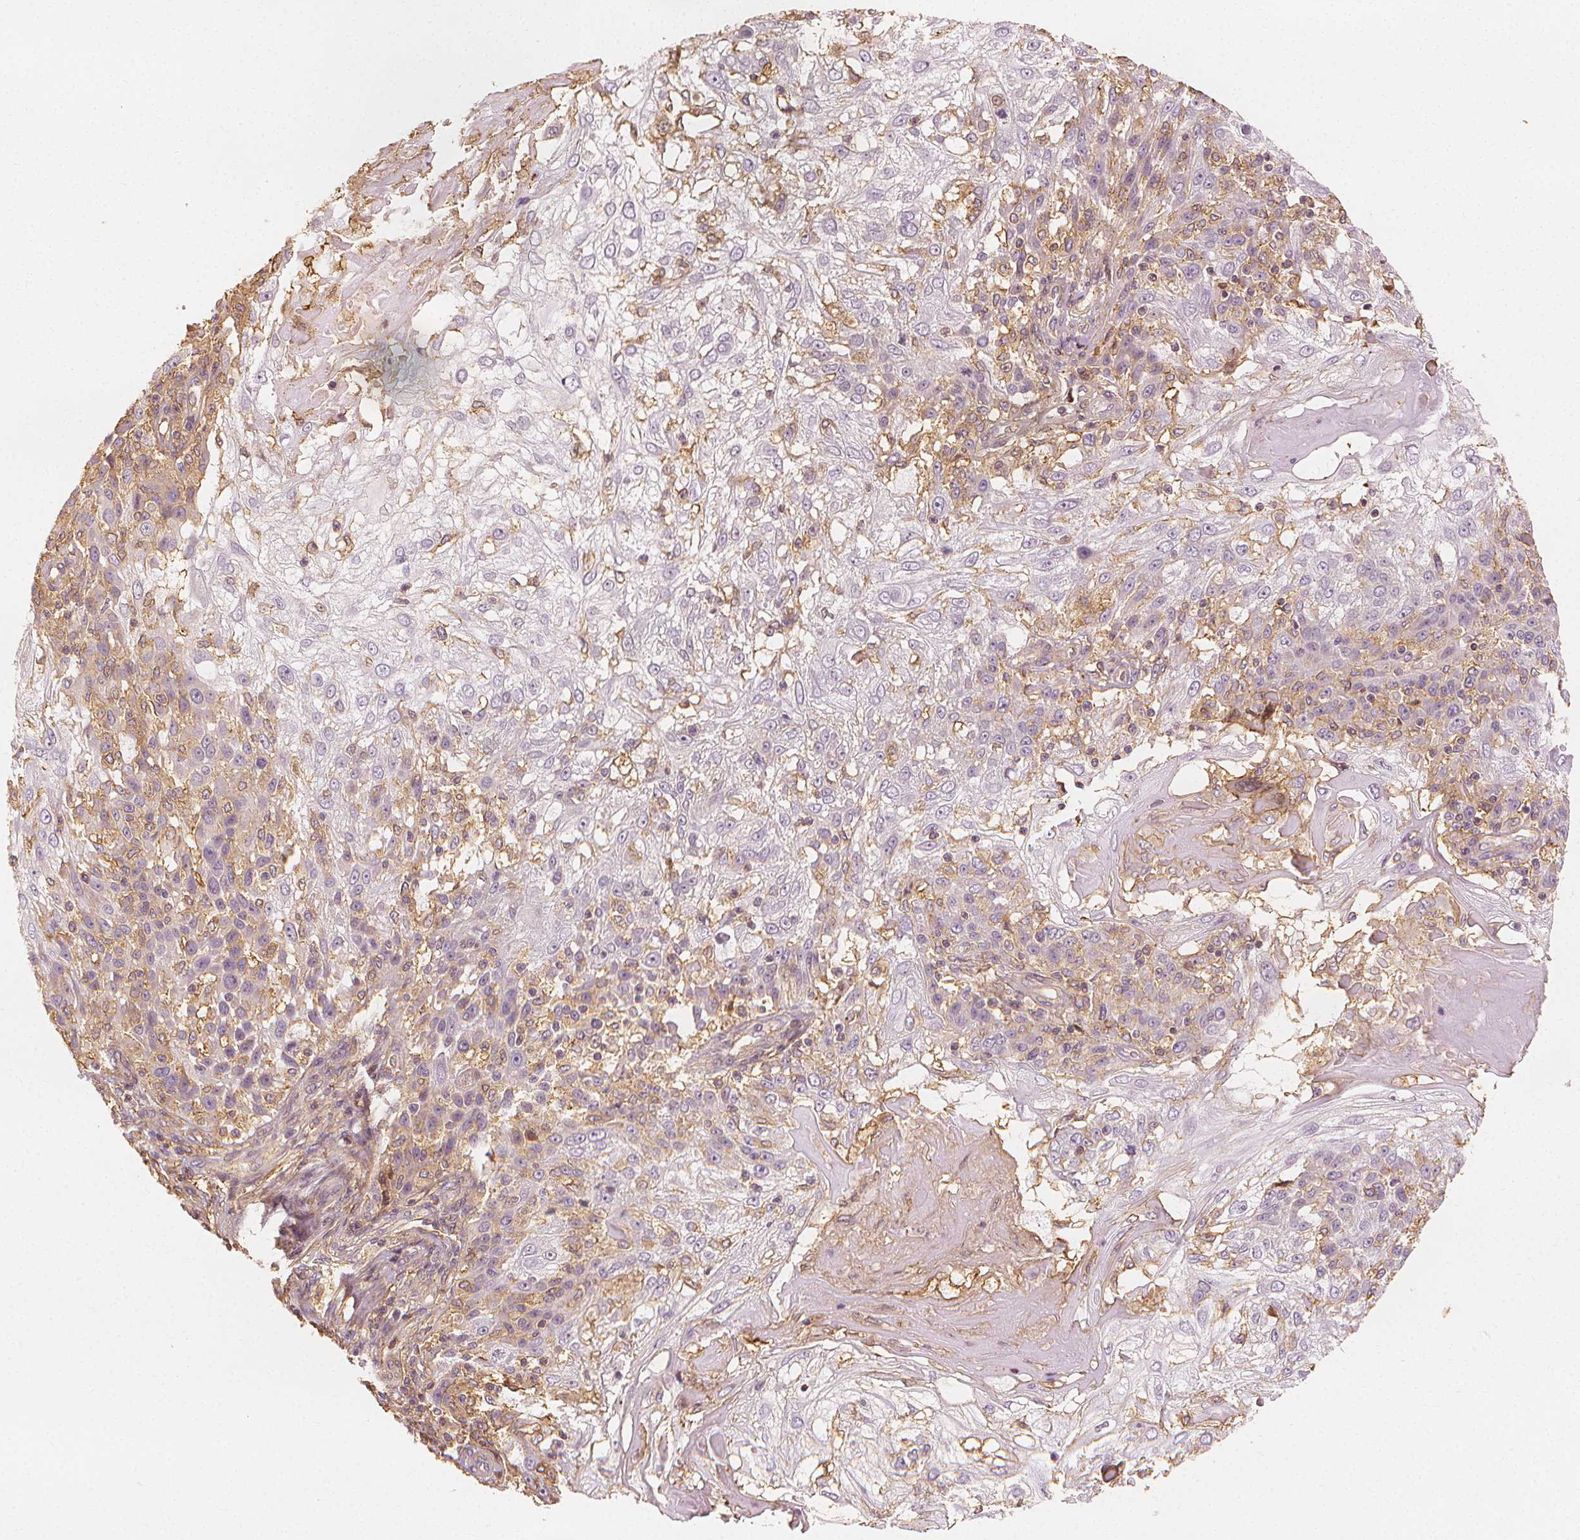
{"staining": {"intensity": "weak", "quantity": "25%-75%", "location": "cytoplasmic/membranous"}, "tissue": "skin cancer", "cell_type": "Tumor cells", "image_type": "cancer", "snomed": [{"axis": "morphology", "description": "Normal tissue, NOS"}, {"axis": "morphology", "description": "Squamous cell carcinoma, NOS"}, {"axis": "topography", "description": "Skin"}], "caption": "Weak cytoplasmic/membranous positivity for a protein is present in about 25%-75% of tumor cells of squamous cell carcinoma (skin) using immunohistochemistry.", "gene": "ARHGAP26", "patient": {"sex": "female", "age": 83}}